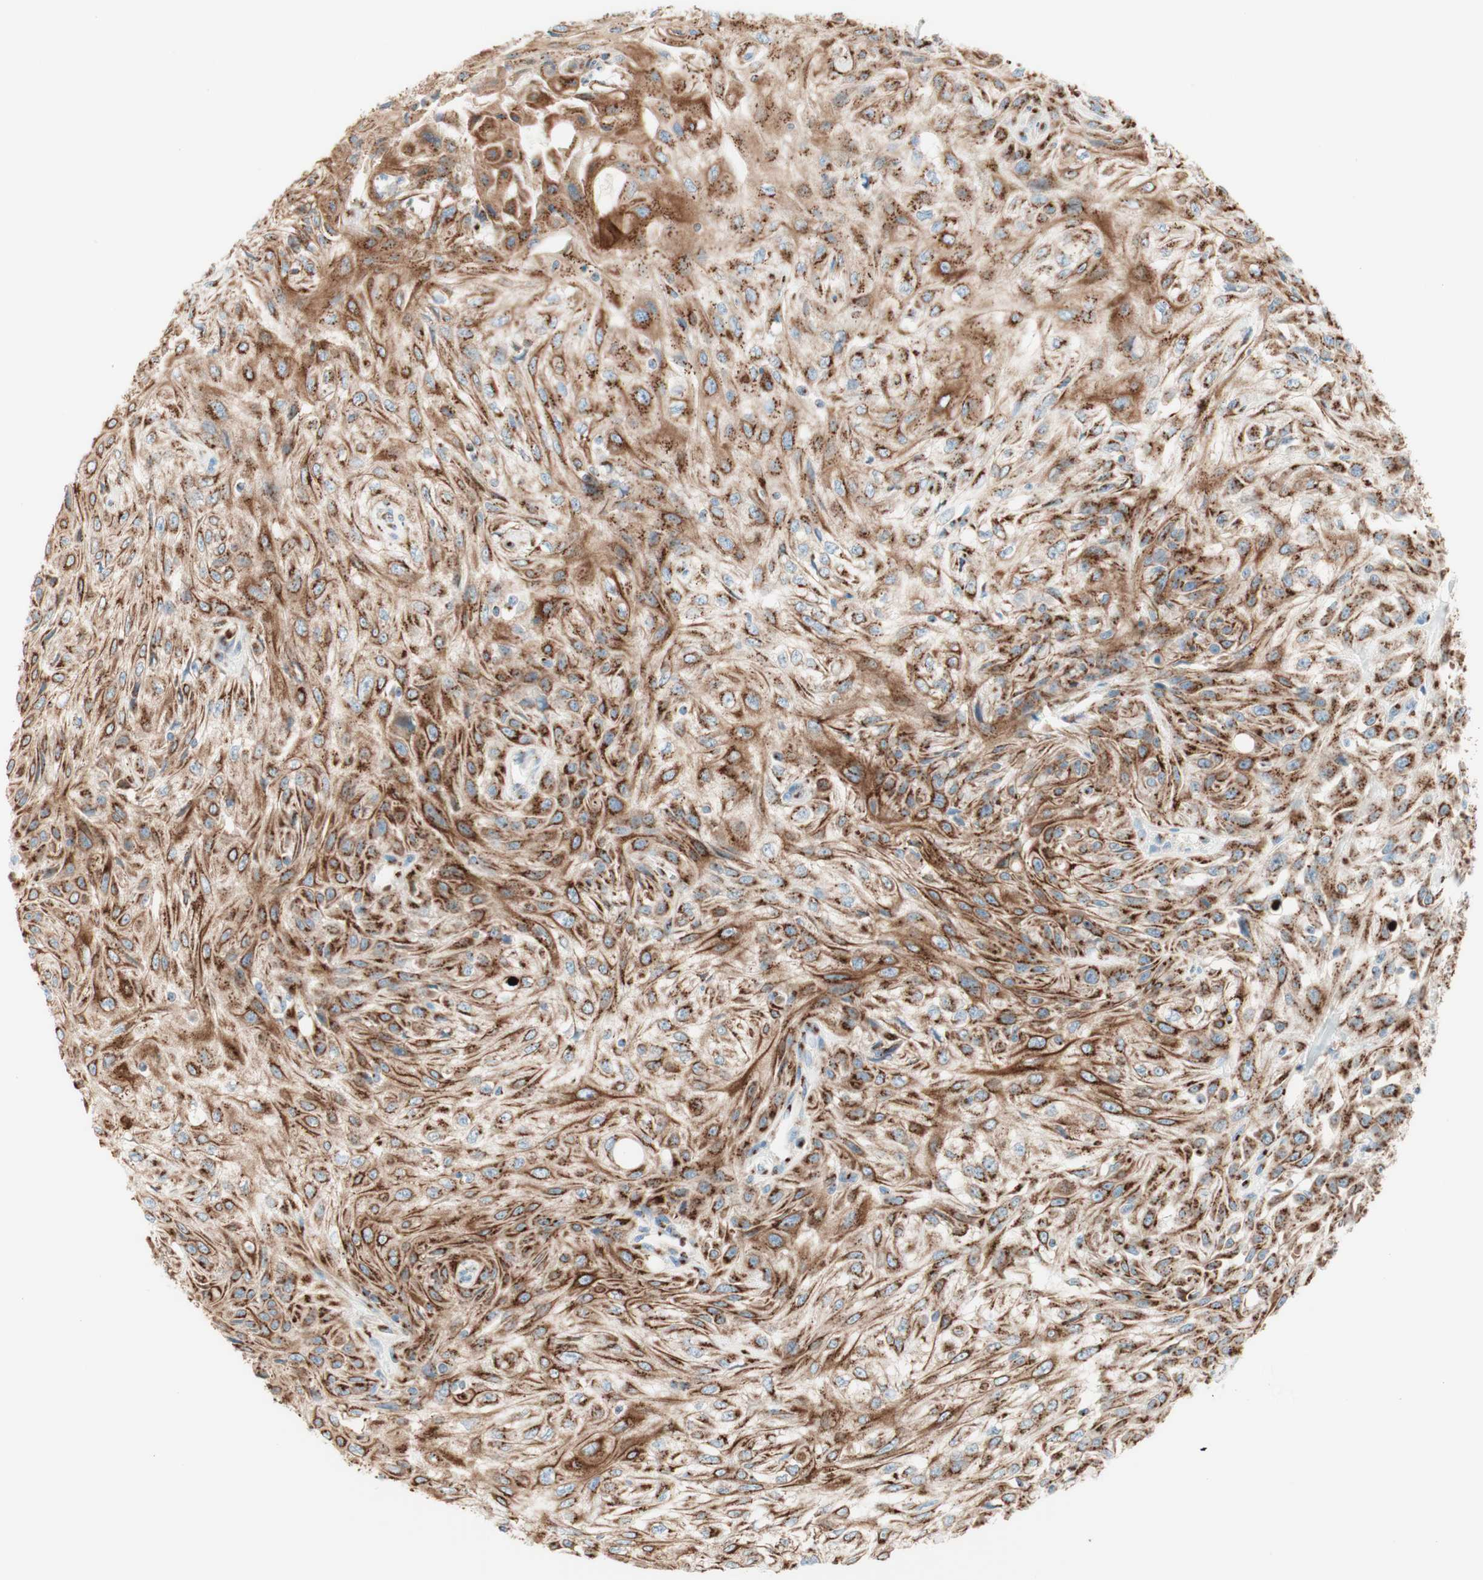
{"staining": {"intensity": "strong", "quantity": ">75%", "location": "cytoplasmic/membranous"}, "tissue": "skin cancer", "cell_type": "Tumor cells", "image_type": "cancer", "snomed": [{"axis": "morphology", "description": "Squamous cell carcinoma, NOS"}, {"axis": "topography", "description": "Skin"}], "caption": "A brown stain highlights strong cytoplasmic/membranous staining of a protein in squamous cell carcinoma (skin) tumor cells.", "gene": "GOLGB1", "patient": {"sex": "male", "age": 75}}